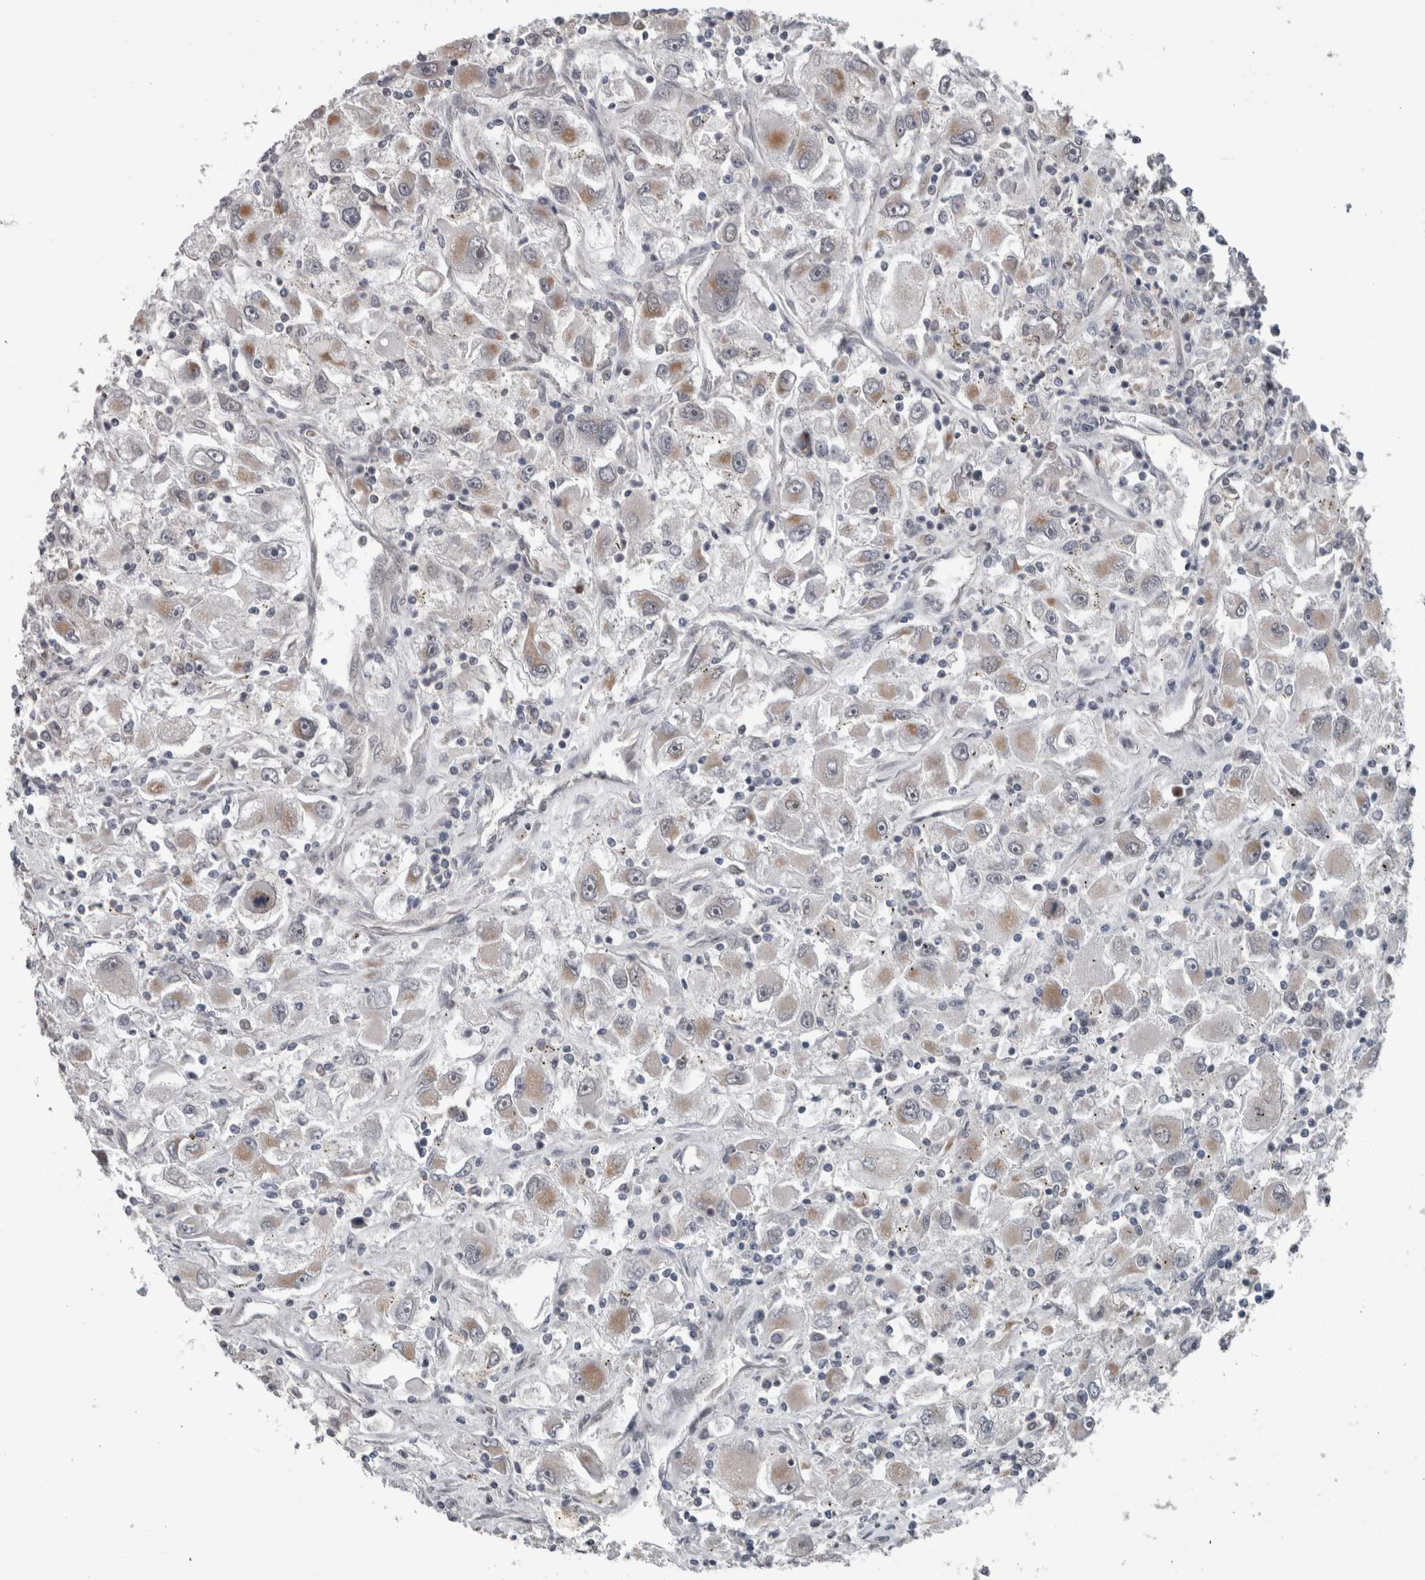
{"staining": {"intensity": "weak", "quantity": "25%-75%", "location": "cytoplasmic/membranous"}, "tissue": "renal cancer", "cell_type": "Tumor cells", "image_type": "cancer", "snomed": [{"axis": "morphology", "description": "Adenocarcinoma, NOS"}, {"axis": "topography", "description": "Kidney"}], "caption": "Brown immunohistochemical staining in adenocarcinoma (renal) exhibits weak cytoplasmic/membranous staining in about 25%-75% of tumor cells.", "gene": "ENY2", "patient": {"sex": "female", "age": 52}}